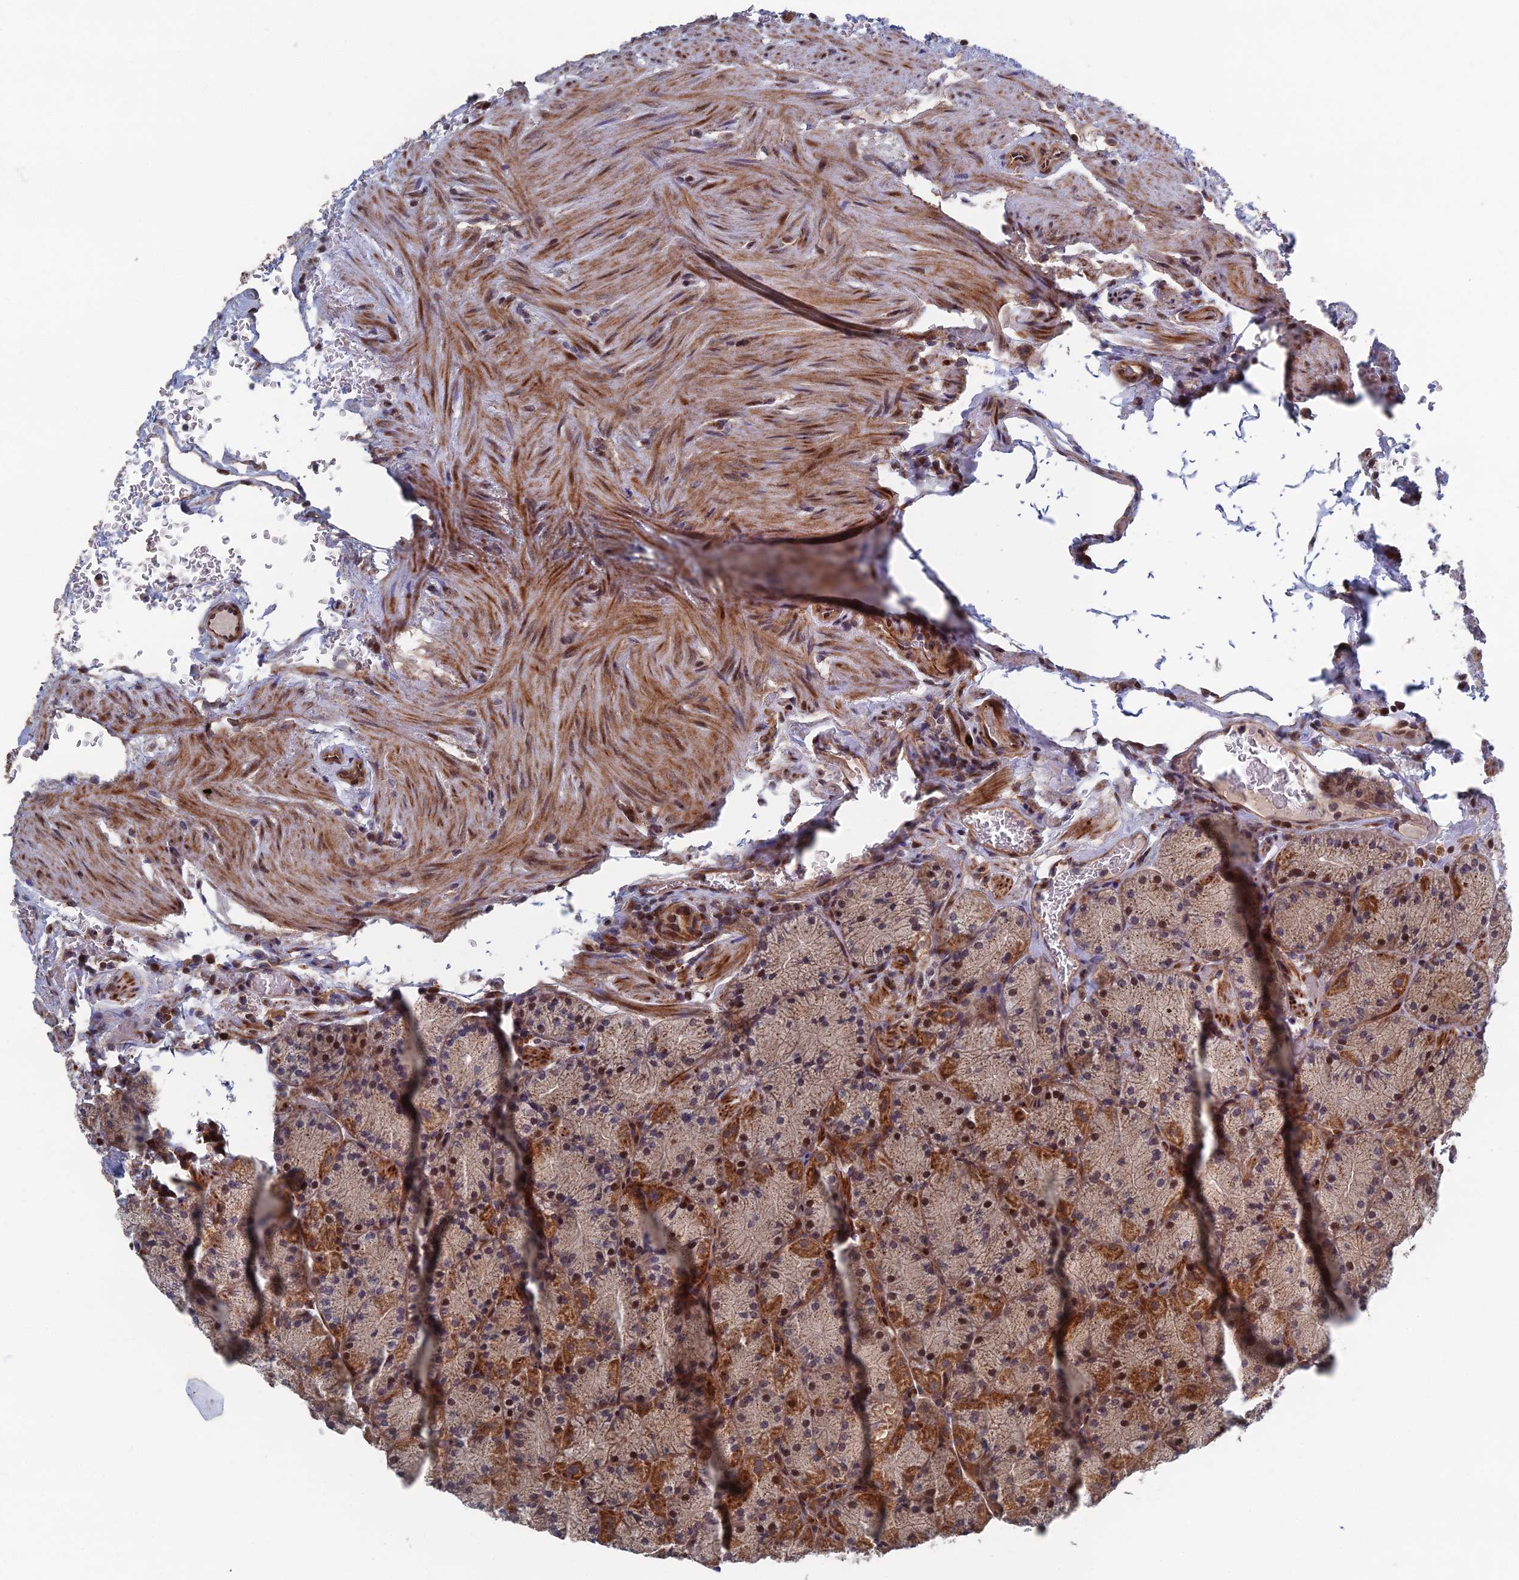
{"staining": {"intensity": "strong", "quantity": "25%-75%", "location": "cytoplasmic/membranous"}, "tissue": "stomach", "cell_type": "Glandular cells", "image_type": "normal", "snomed": [{"axis": "morphology", "description": "Normal tissue, NOS"}, {"axis": "topography", "description": "Stomach, upper"}, {"axis": "topography", "description": "Stomach, lower"}], "caption": "Immunohistochemistry (IHC) of benign human stomach shows high levels of strong cytoplasmic/membranous staining in approximately 25%-75% of glandular cells.", "gene": "GTF2IRD1", "patient": {"sex": "male", "age": 80}}